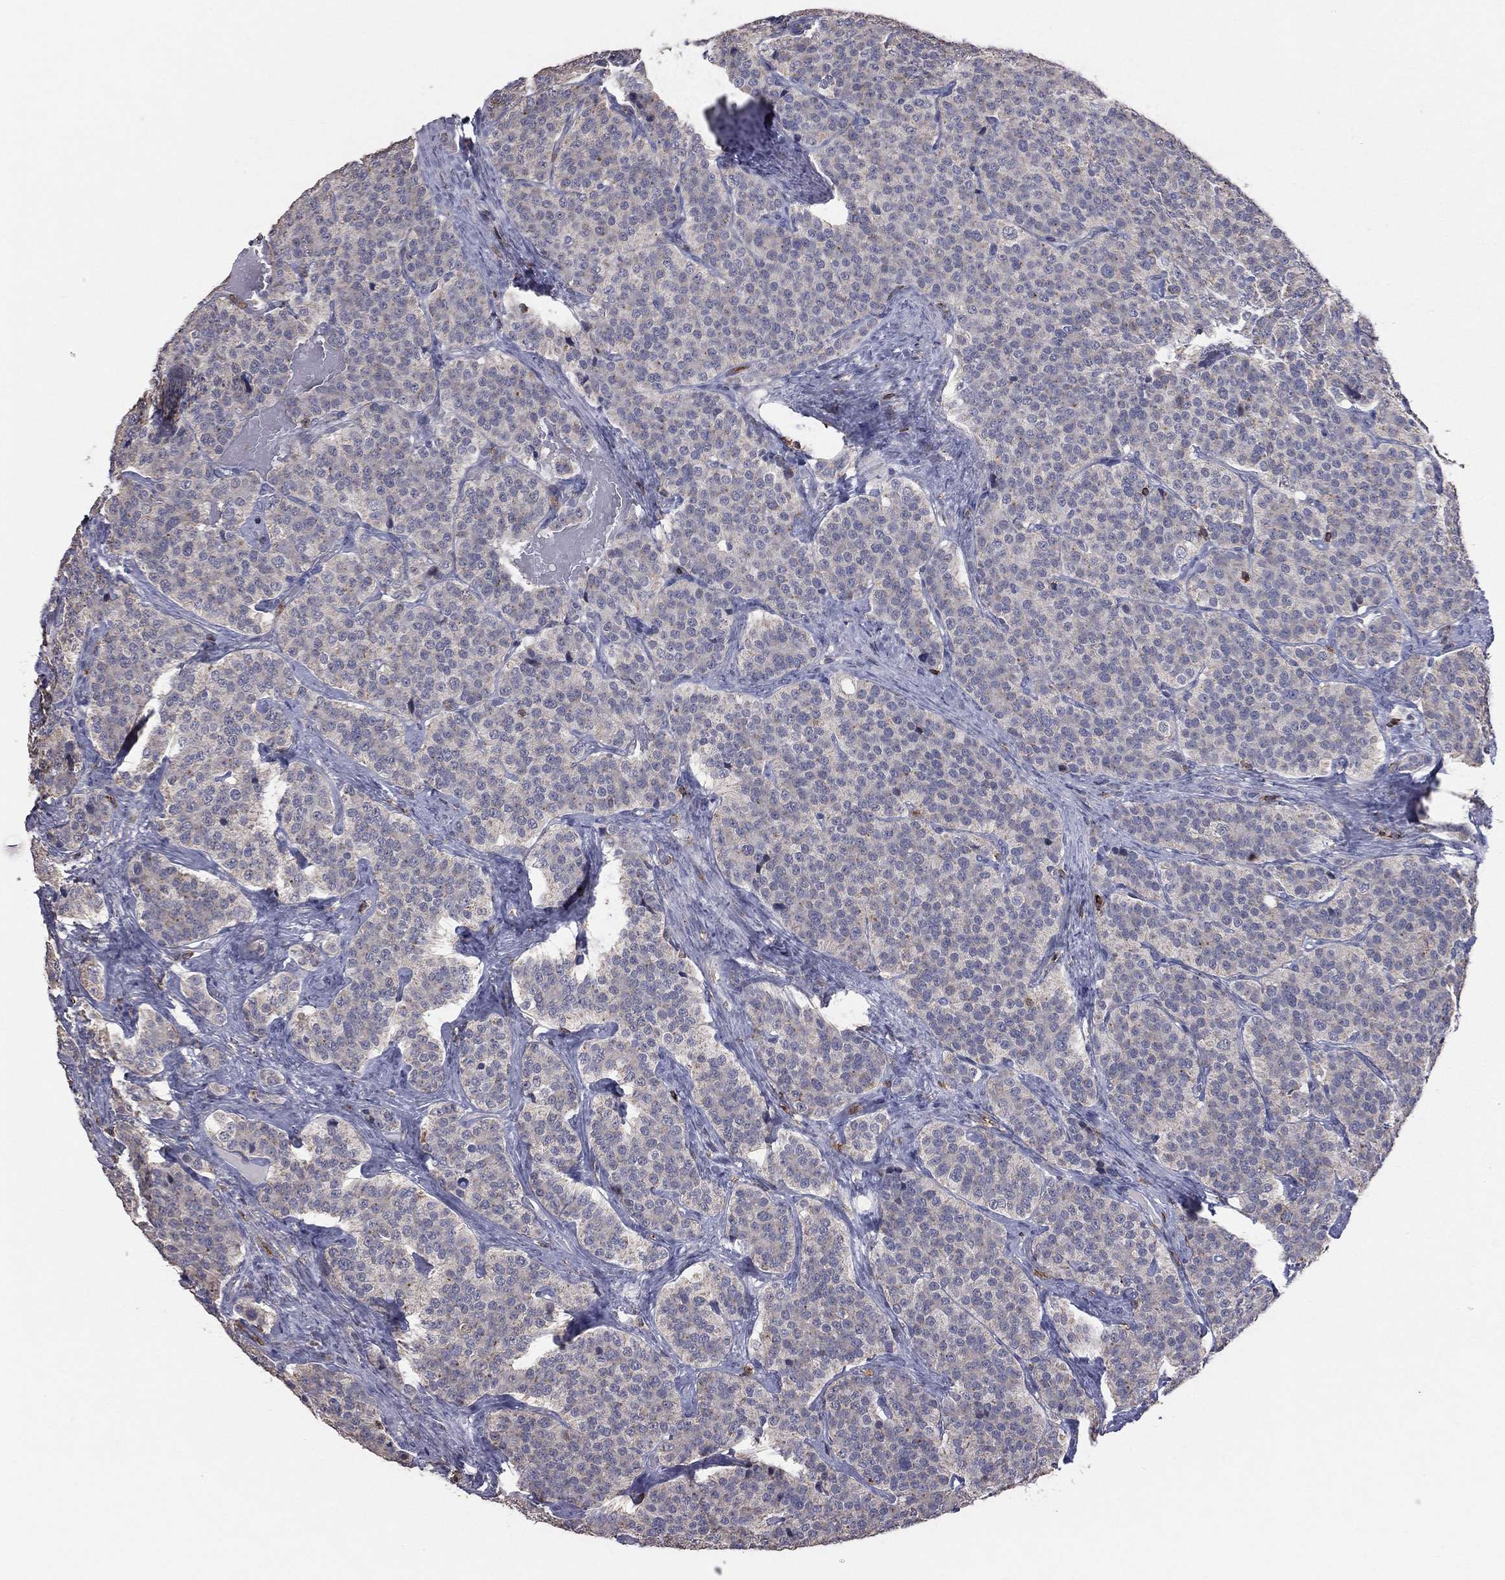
{"staining": {"intensity": "negative", "quantity": "none", "location": "none"}, "tissue": "carcinoid", "cell_type": "Tumor cells", "image_type": "cancer", "snomed": [{"axis": "morphology", "description": "Carcinoid, malignant, NOS"}, {"axis": "topography", "description": "Small intestine"}], "caption": "Immunohistochemistry (IHC) photomicrograph of carcinoid stained for a protein (brown), which displays no staining in tumor cells.", "gene": "PSTPIP1", "patient": {"sex": "female", "age": 58}}